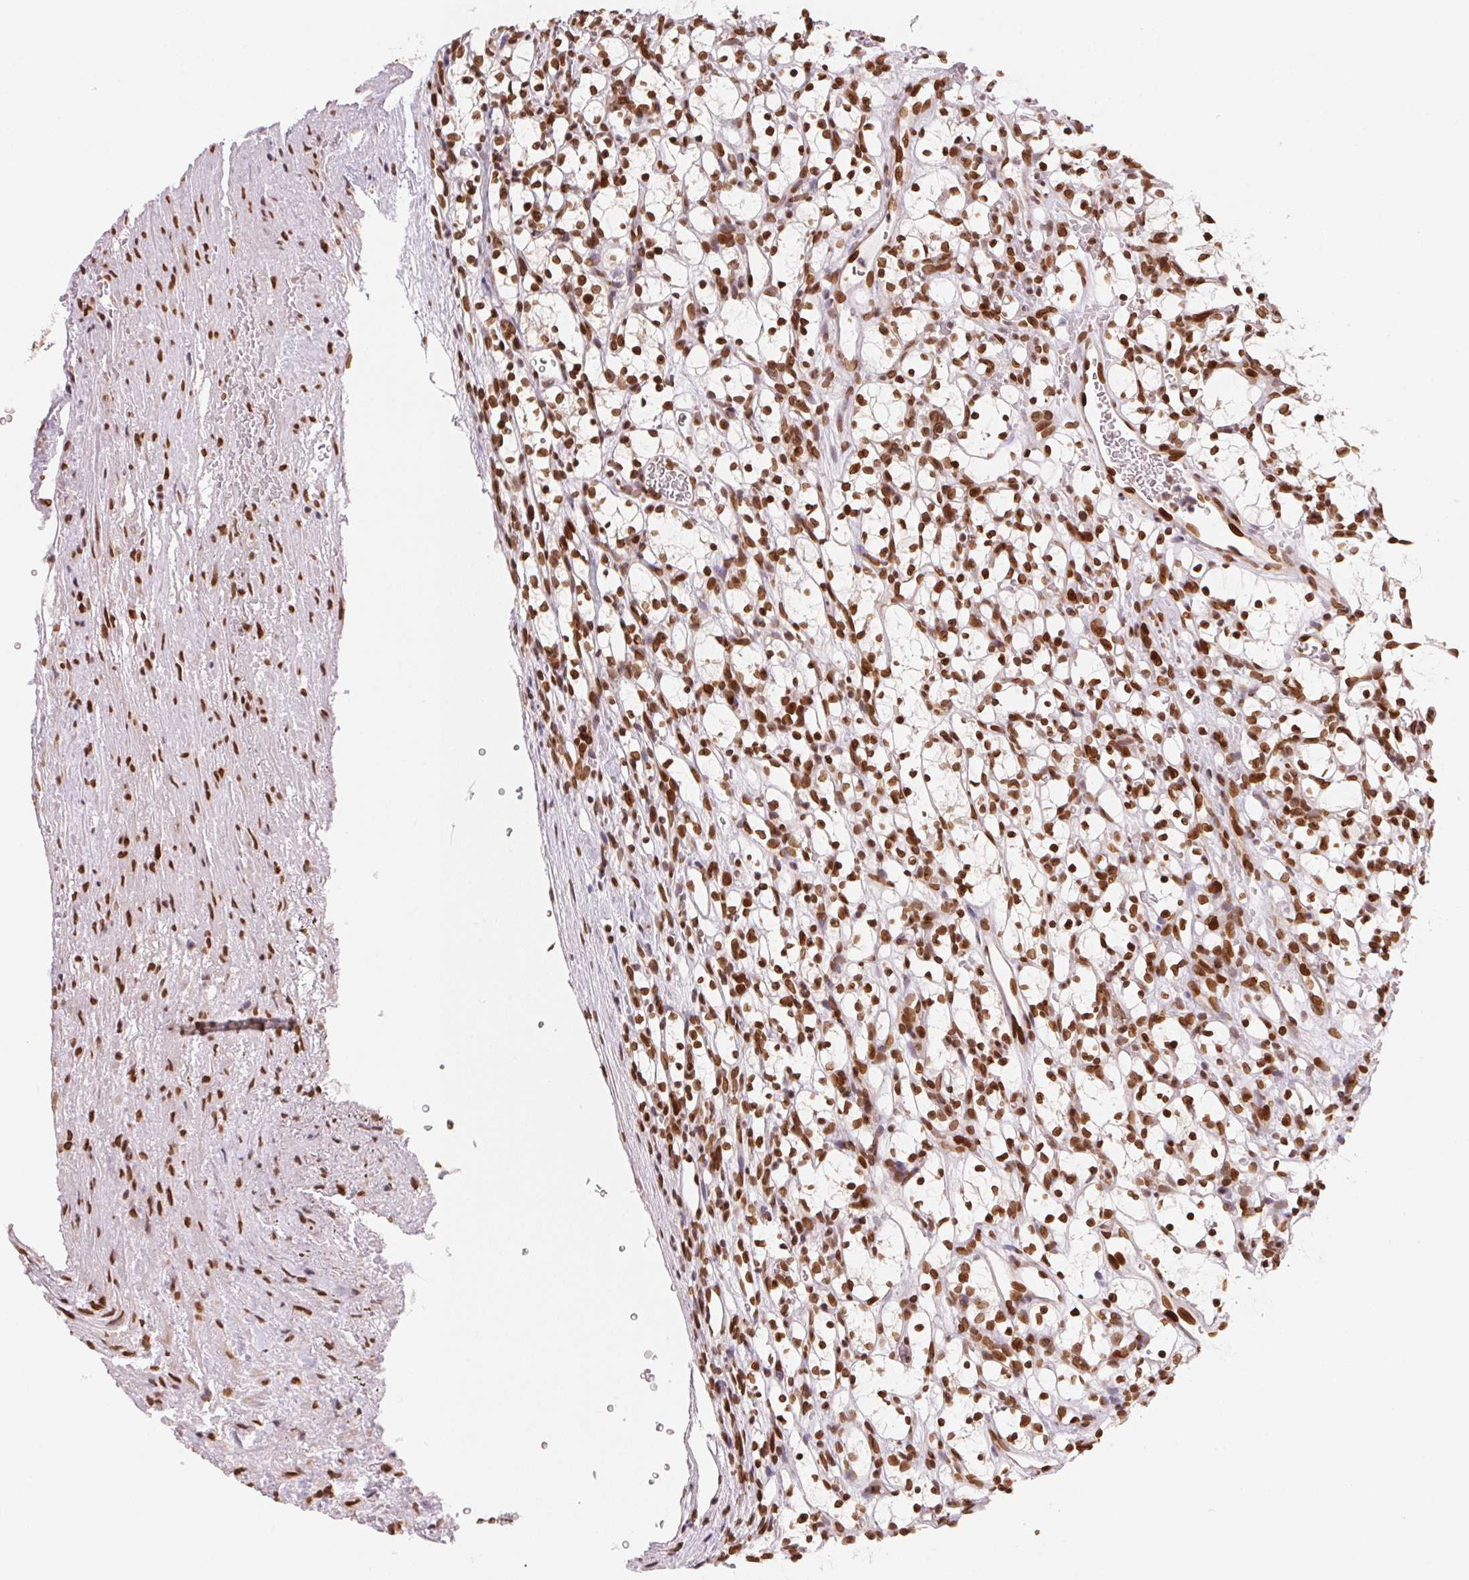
{"staining": {"intensity": "strong", "quantity": ">75%", "location": "nuclear"}, "tissue": "renal cancer", "cell_type": "Tumor cells", "image_type": "cancer", "snomed": [{"axis": "morphology", "description": "Adenocarcinoma, NOS"}, {"axis": "topography", "description": "Kidney"}], "caption": "Human renal adenocarcinoma stained with a protein marker reveals strong staining in tumor cells.", "gene": "SAP30BP", "patient": {"sex": "female", "age": 69}}